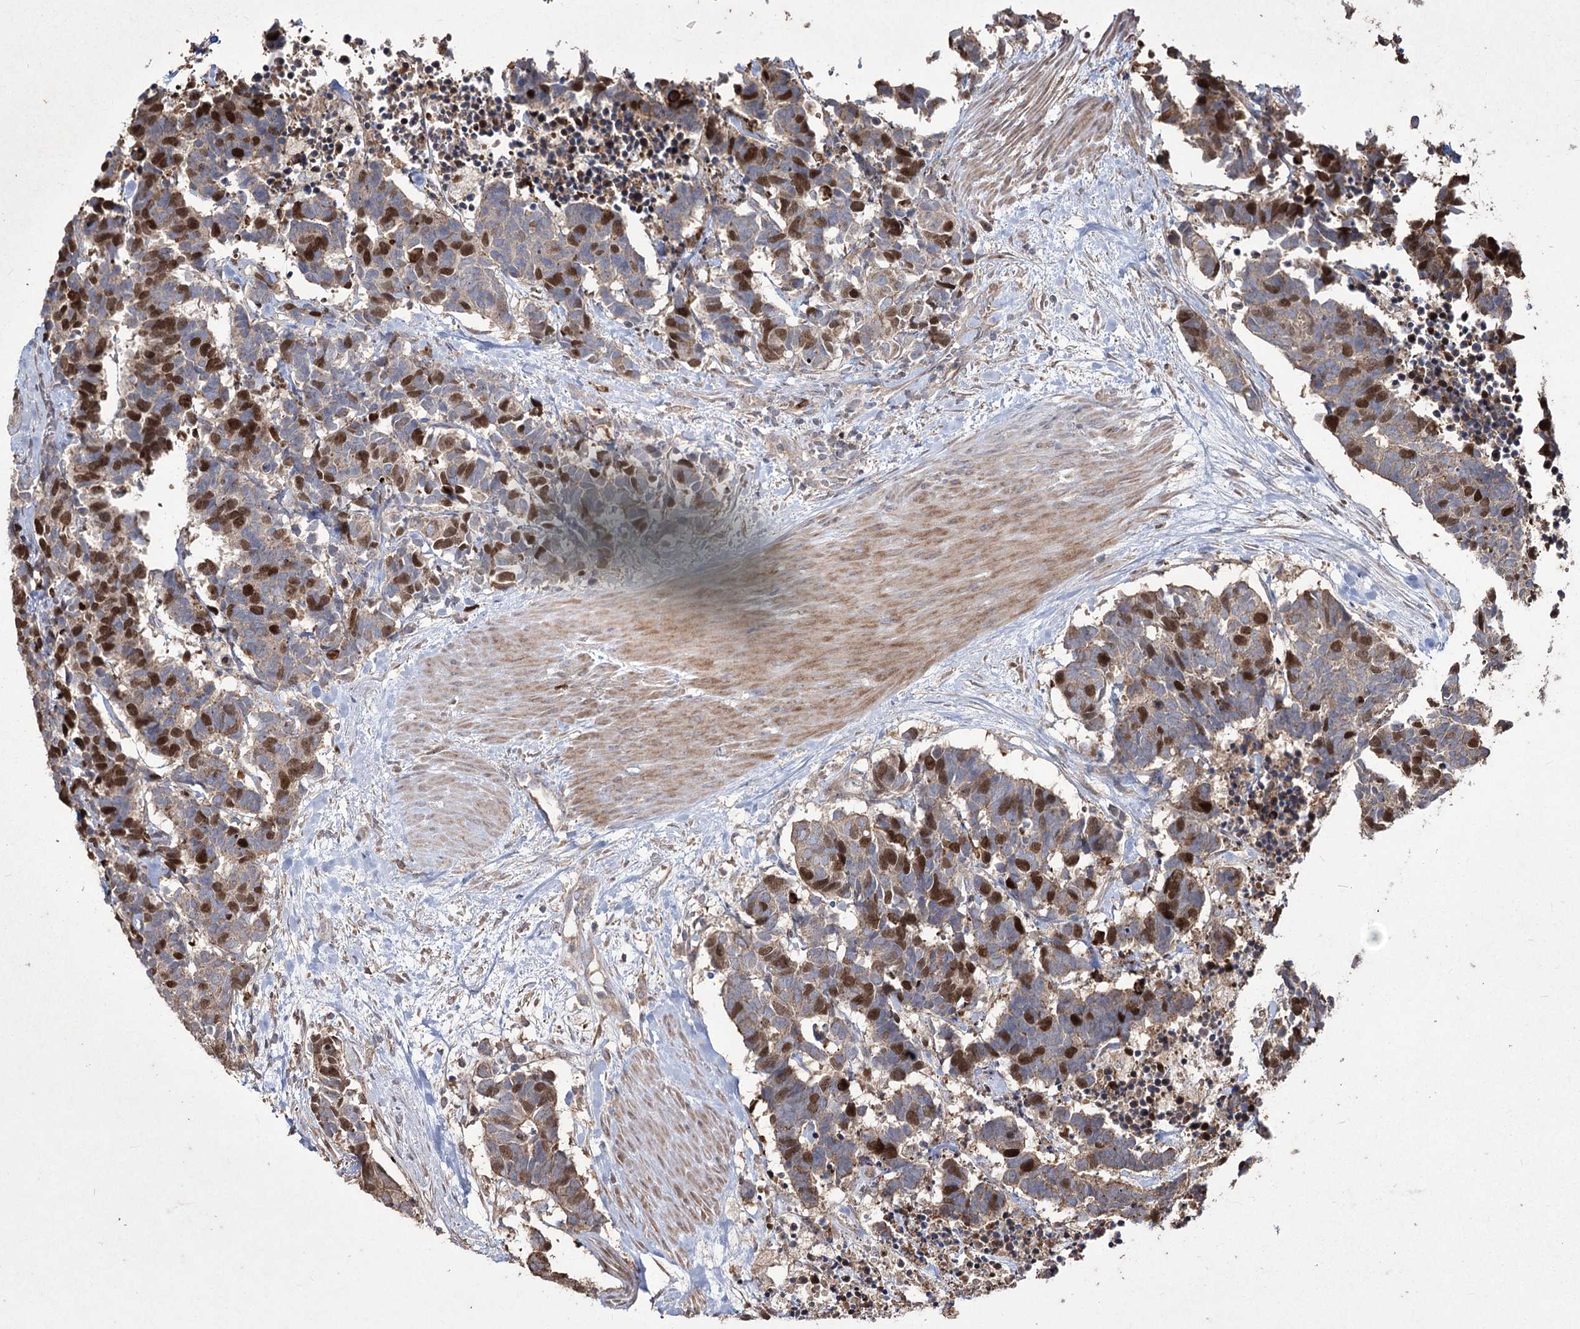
{"staining": {"intensity": "strong", "quantity": "25%-75%", "location": "nuclear"}, "tissue": "carcinoid", "cell_type": "Tumor cells", "image_type": "cancer", "snomed": [{"axis": "morphology", "description": "Carcinoma, NOS"}, {"axis": "morphology", "description": "Carcinoid, malignant, NOS"}, {"axis": "topography", "description": "Urinary bladder"}], "caption": "Approximately 25%-75% of tumor cells in human carcinoma reveal strong nuclear protein staining as visualized by brown immunohistochemical staining.", "gene": "PRC1", "patient": {"sex": "male", "age": 57}}